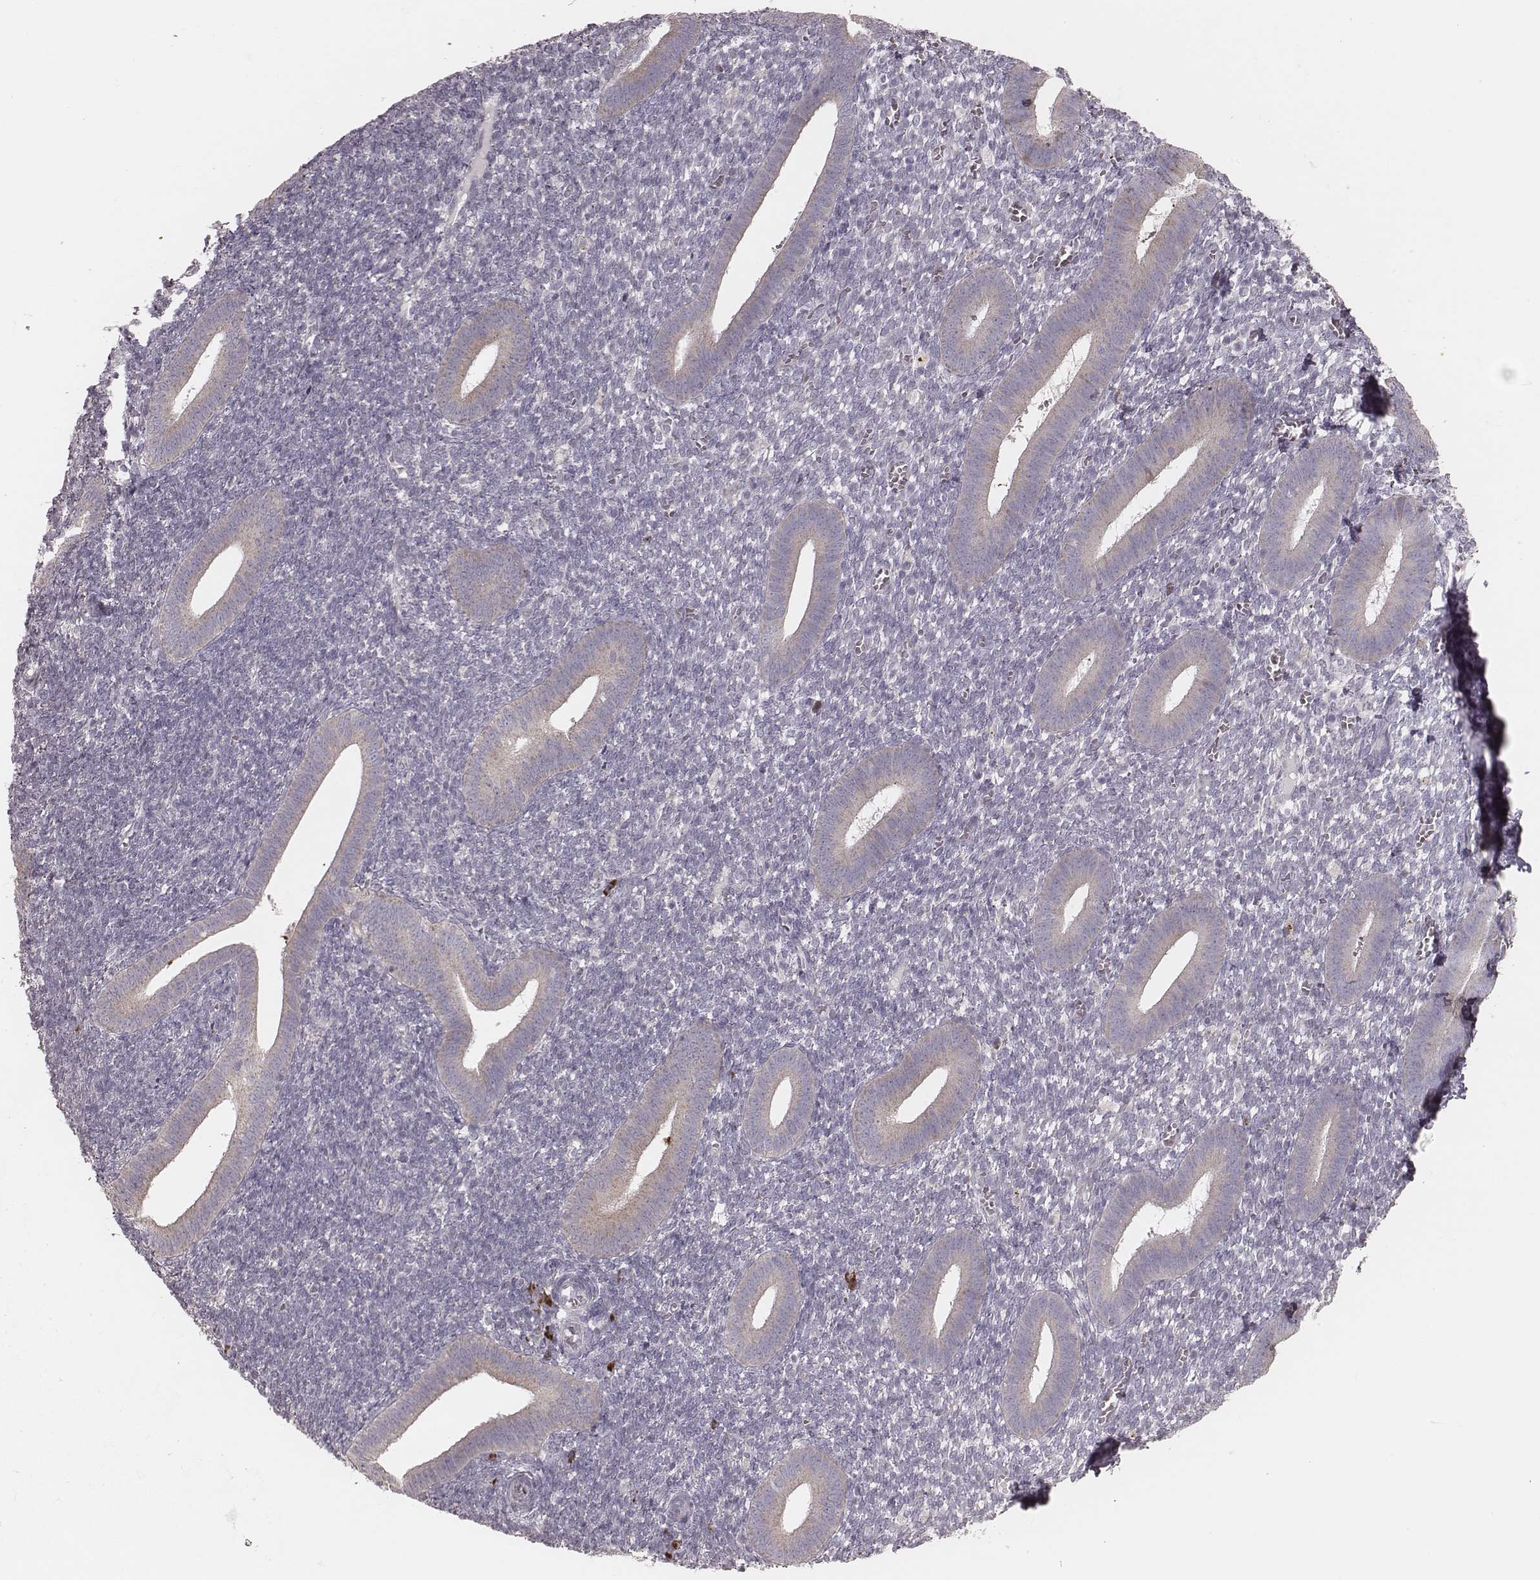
{"staining": {"intensity": "negative", "quantity": "none", "location": "none"}, "tissue": "endometrium", "cell_type": "Cells in endometrial stroma", "image_type": "normal", "snomed": [{"axis": "morphology", "description": "Normal tissue, NOS"}, {"axis": "topography", "description": "Endometrium"}], "caption": "High power microscopy photomicrograph of an immunohistochemistry histopathology image of unremarkable endometrium, revealing no significant expression in cells in endometrial stroma.", "gene": "KIF5C", "patient": {"sex": "female", "age": 25}}